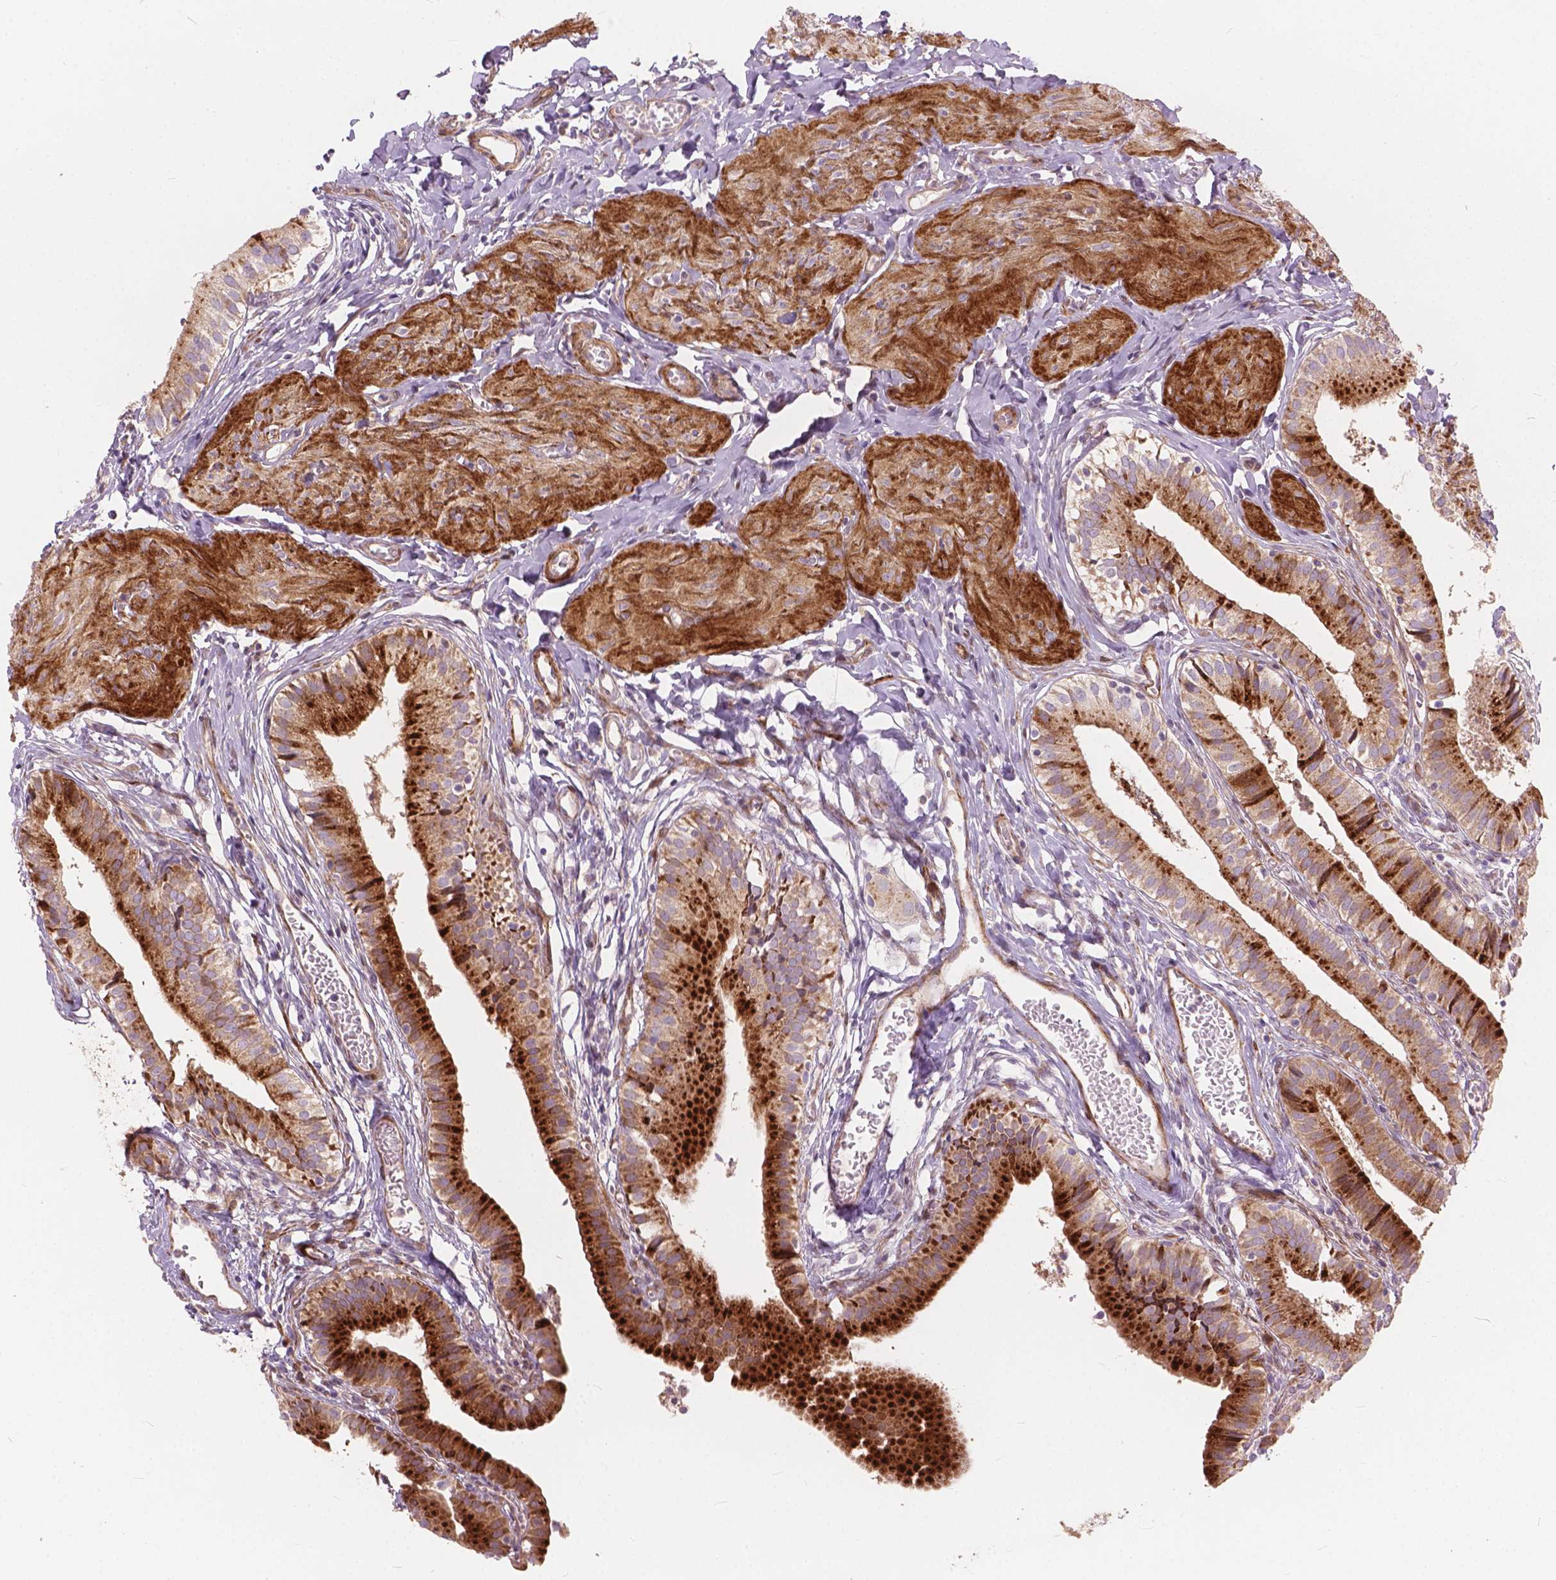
{"staining": {"intensity": "strong", "quantity": ">75%", "location": "cytoplasmic/membranous"}, "tissue": "gallbladder", "cell_type": "Glandular cells", "image_type": "normal", "snomed": [{"axis": "morphology", "description": "Normal tissue, NOS"}, {"axis": "topography", "description": "Gallbladder"}], "caption": "Gallbladder stained with immunohistochemistry (IHC) demonstrates strong cytoplasmic/membranous staining in approximately >75% of glandular cells. Immunohistochemistry (ihc) stains the protein in brown and the nuclei are stained blue.", "gene": "MORN1", "patient": {"sex": "female", "age": 47}}